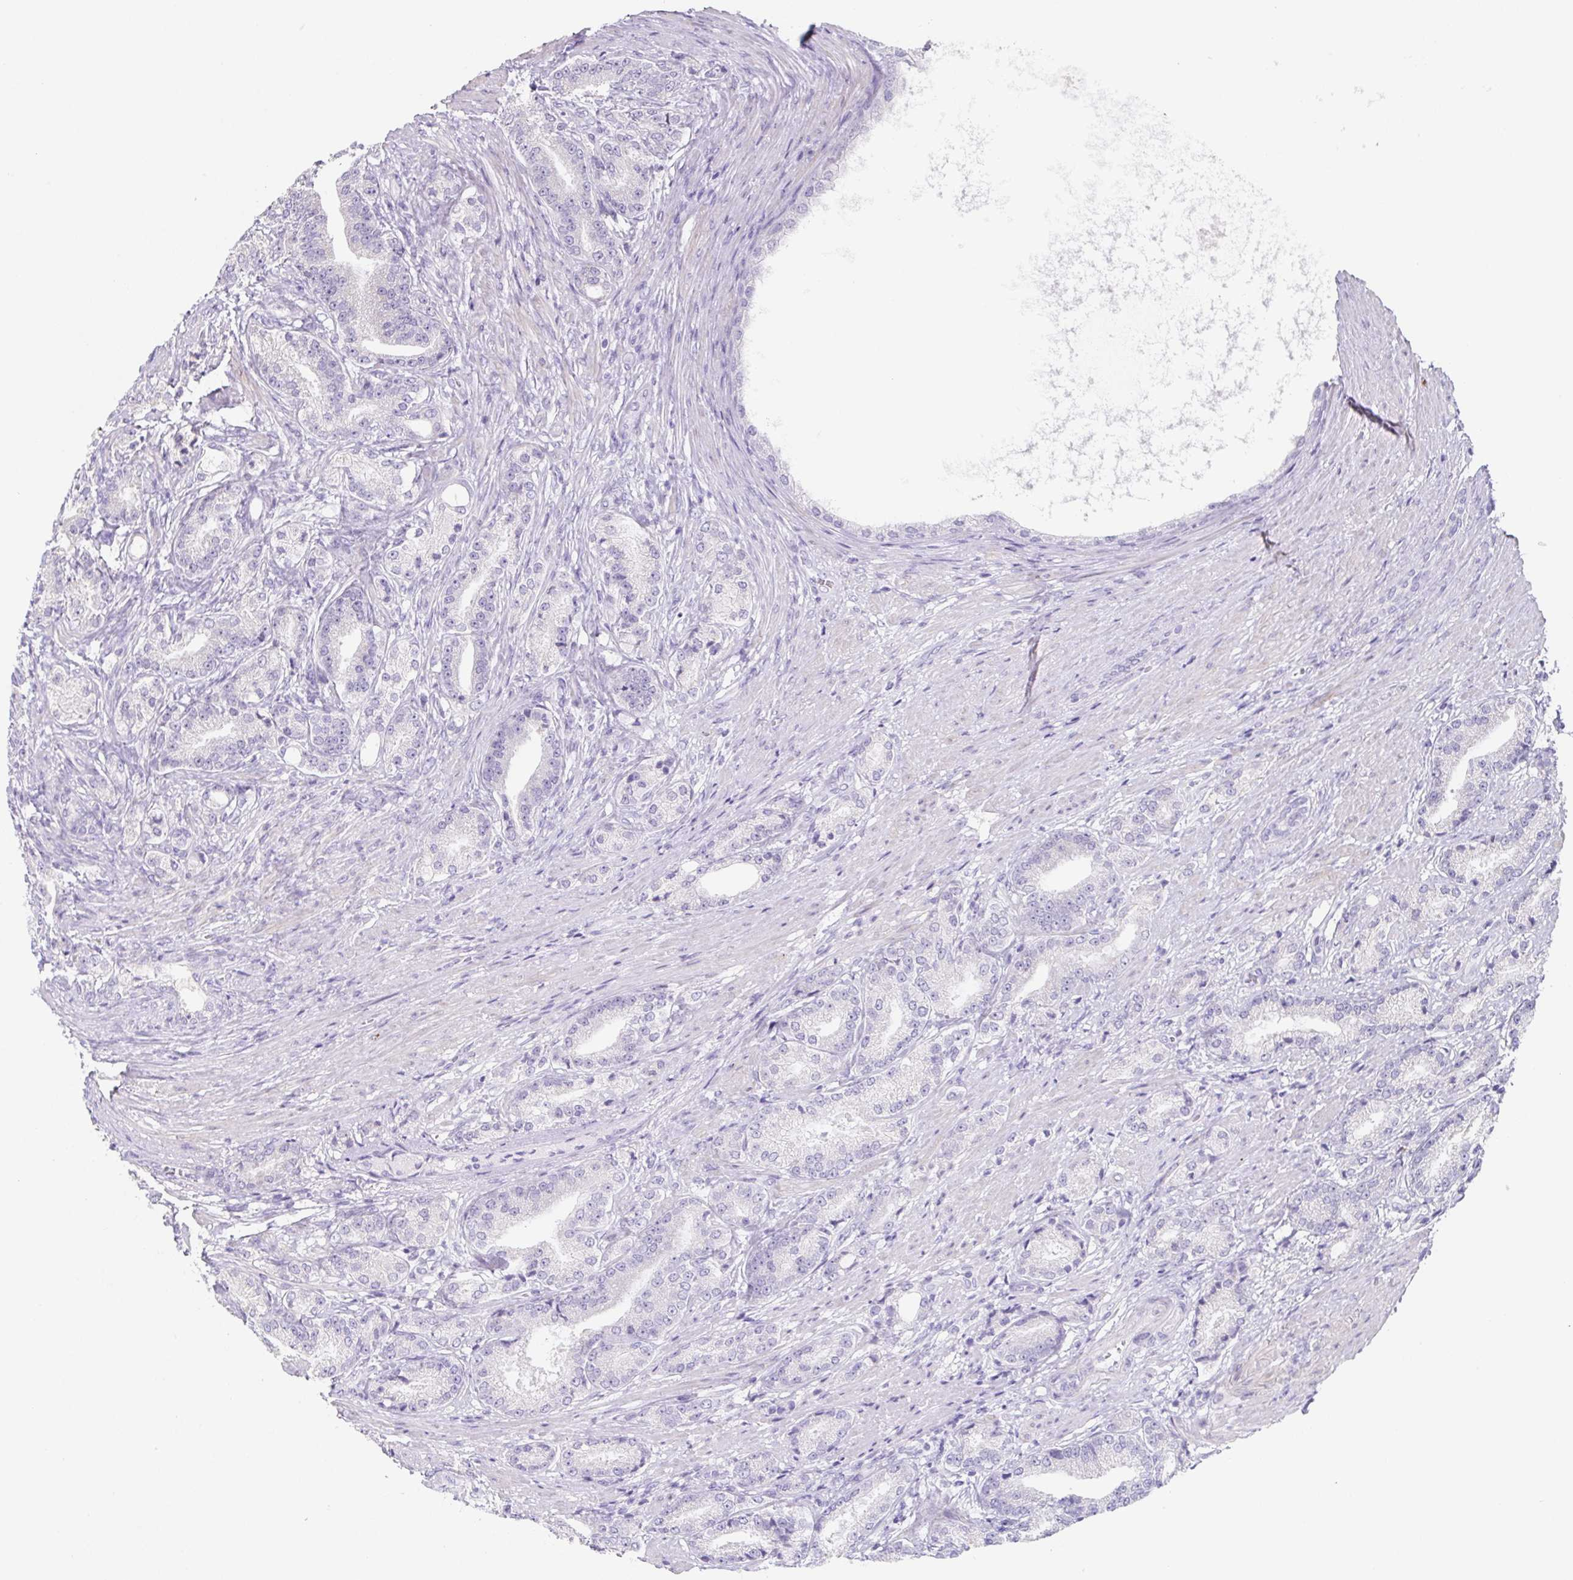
{"staining": {"intensity": "negative", "quantity": "none", "location": "none"}, "tissue": "prostate cancer", "cell_type": "Tumor cells", "image_type": "cancer", "snomed": [{"axis": "morphology", "description": "Adenocarcinoma, High grade"}, {"axis": "topography", "description": "Prostate and seminal vesicle, NOS"}], "caption": "Tumor cells are negative for protein expression in human prostate high-grade adenocarcinoma. (DAB (3,3'-diaminobenzidine) immunohistochemistry, high magnification).", "gene": "HDGFL1", "patient": {"sex": "male", "age": 61}}